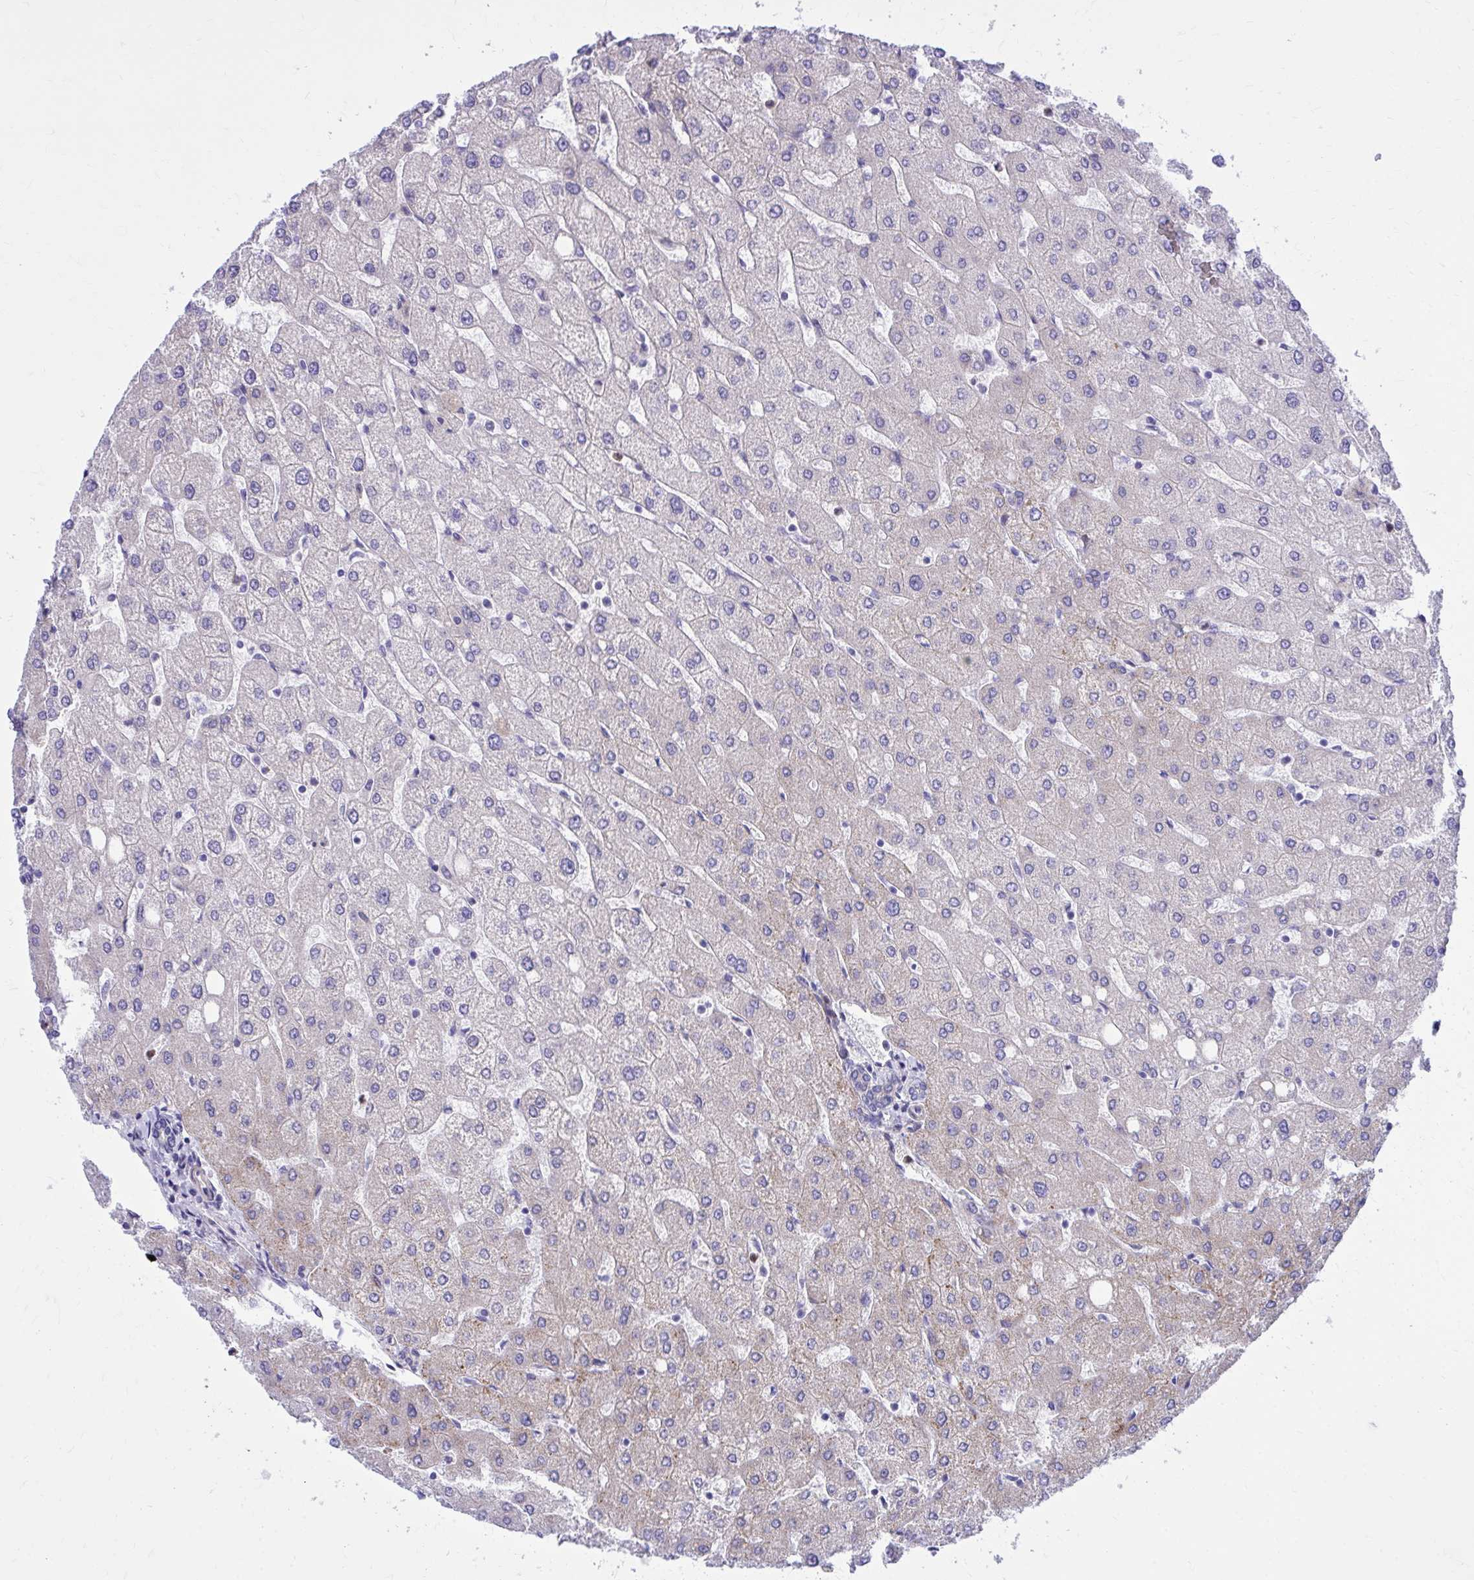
{"staining": {"intensity": "negative", "quantity": "none", "location": "none"}, "tissue": "liver", "cell_type": "Cholangiocytes", "image_type": "normal", "snomed": [{"axis": "morphology", "description": "Normal tissue, NOS"}, {"axis": "topography", "description": "Liver"}], "caption": "This is an IHC micrograph of unremarkable human liver. There is no positivity in cholangiocytes.", "gene": "ADAMTSL1", "patient": {"sex": "female", "age": 54}}